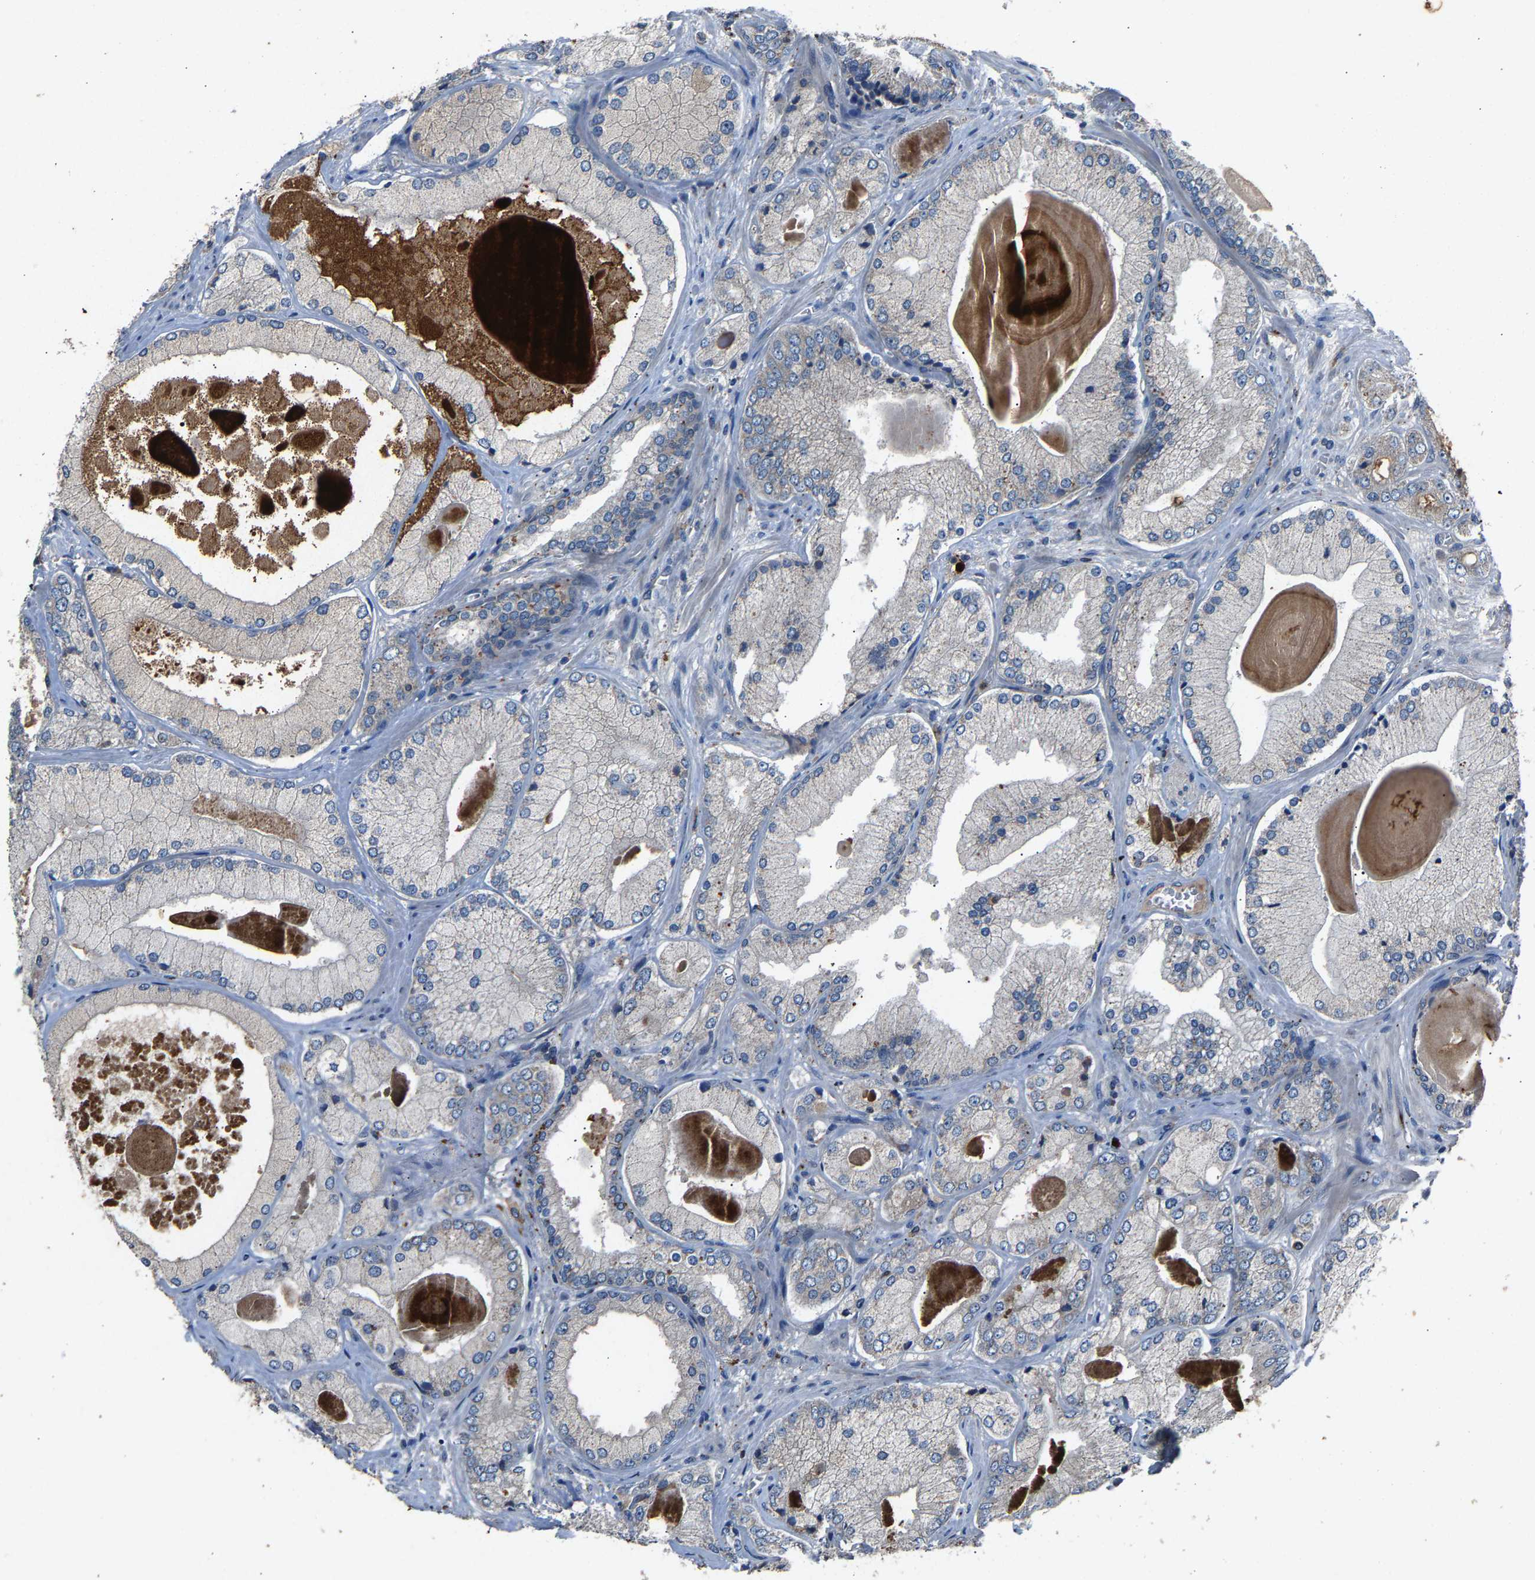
{"staining": {"intensity": "negative", "quantity": "none", "location": "none"}, "tissue": "prostate cancer", "cell_type": "Tumor cells", "image_type": "cancer", "snomed": [{"axis": "morphology", "description": "Adenocarcinoma, Low grade"}, {"axis": "topography", "description": "Prostate"}], "caption": "High magnification brightfield microscopy of prostate cancer (adenocarcinoma (low-grade)) stained with DAB (3,3'-diaminobenzidine) (brown) and counterstained with hematoxylin (blue): tumor cells show no significant expression.", "gene": "PPID", "patient": {"sex": "male", "age": 65}}